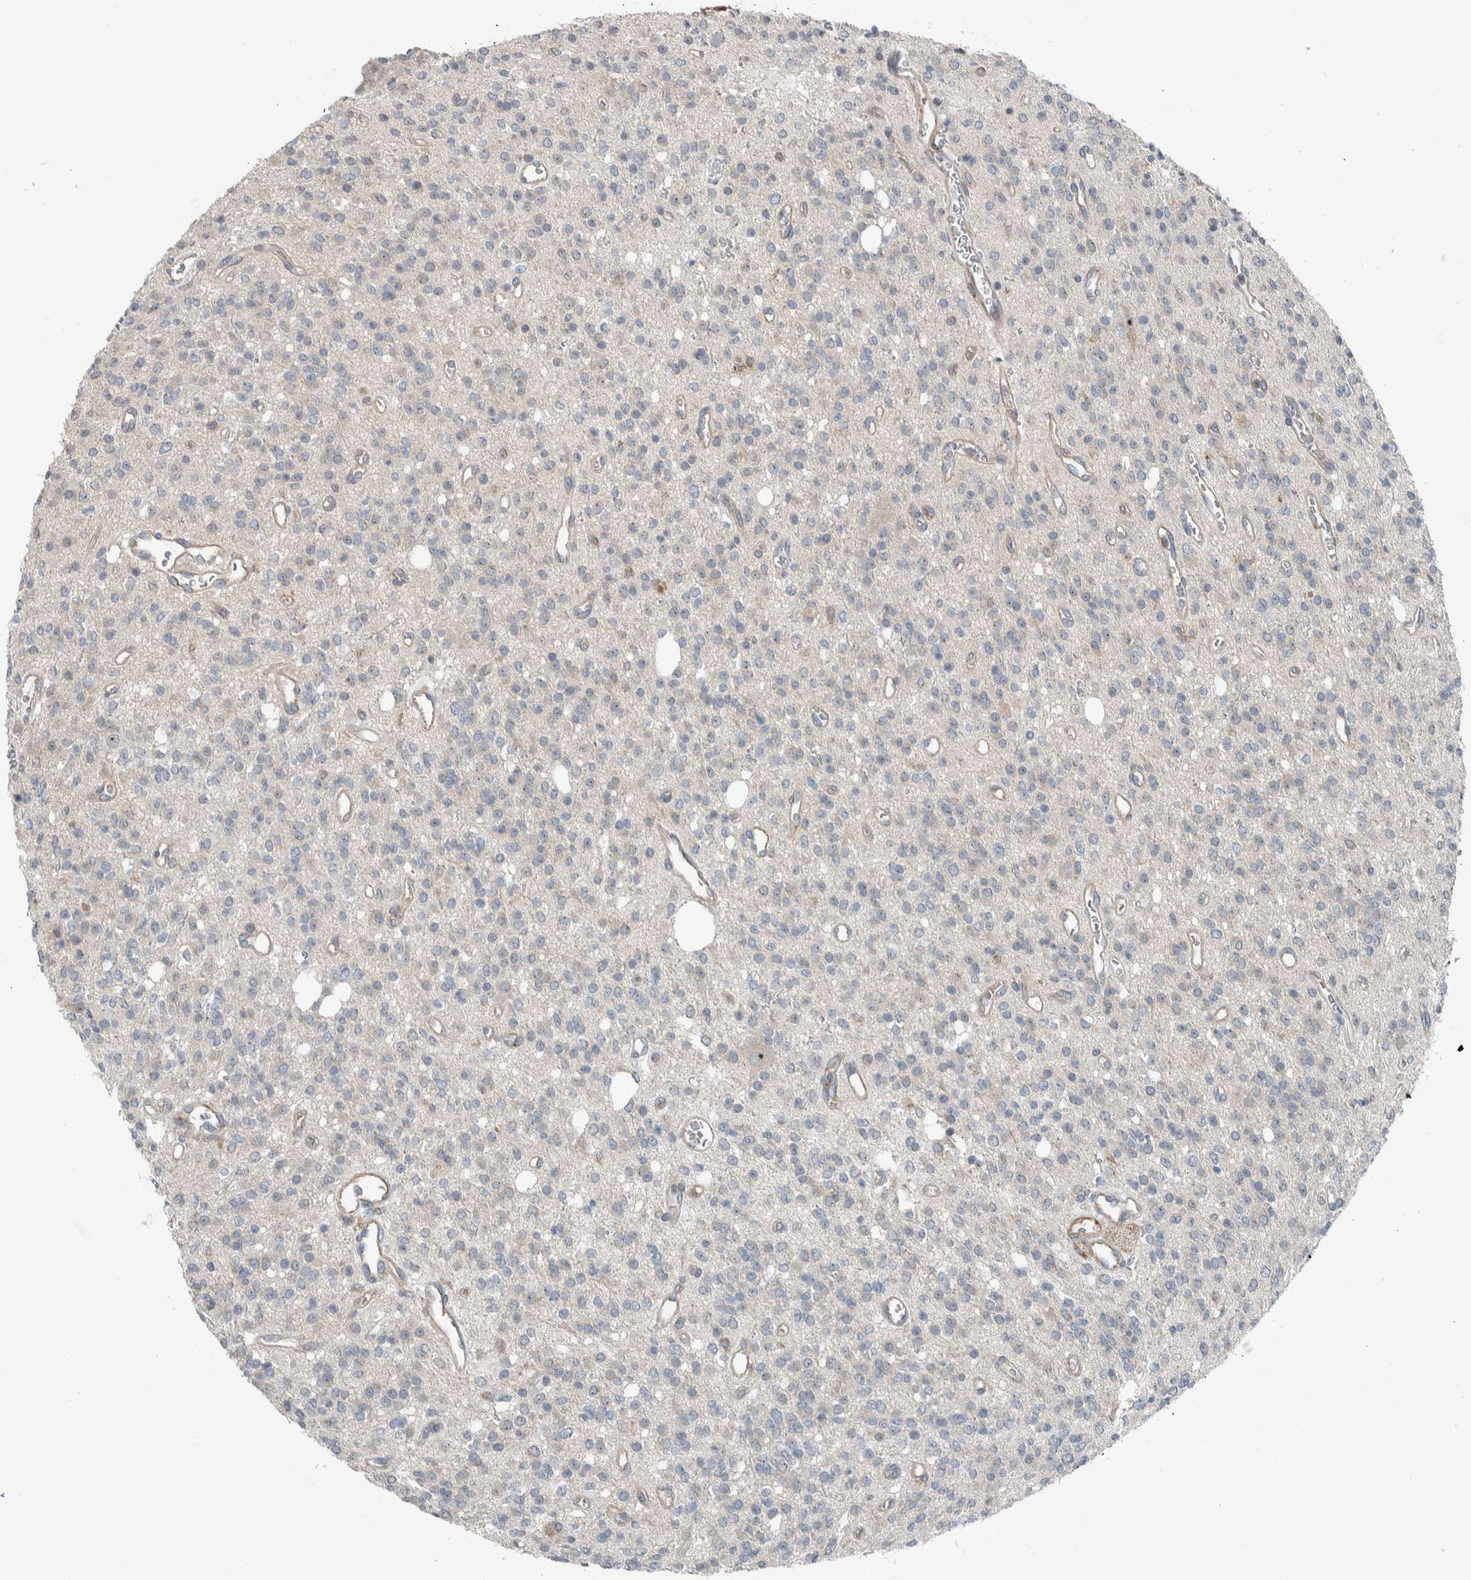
{"staining": {"intensity": "negative", "quantity": "none", "location": "none"}, "tissue": "glioma", "cell_type": "Tumor cells", "image_type": "cancer", "snomed": [{"axis": "morphology", "description": "Glioma, malignant, High grade"}, {"axis": "topography", "description": "Brain"}], "caption": "Immunohistochemical staining of human high-grade glioma (malignant) shows no significant expression in tumor cells.", "gene": "USP25", "patient": {"sex": "male", "age": 34}}